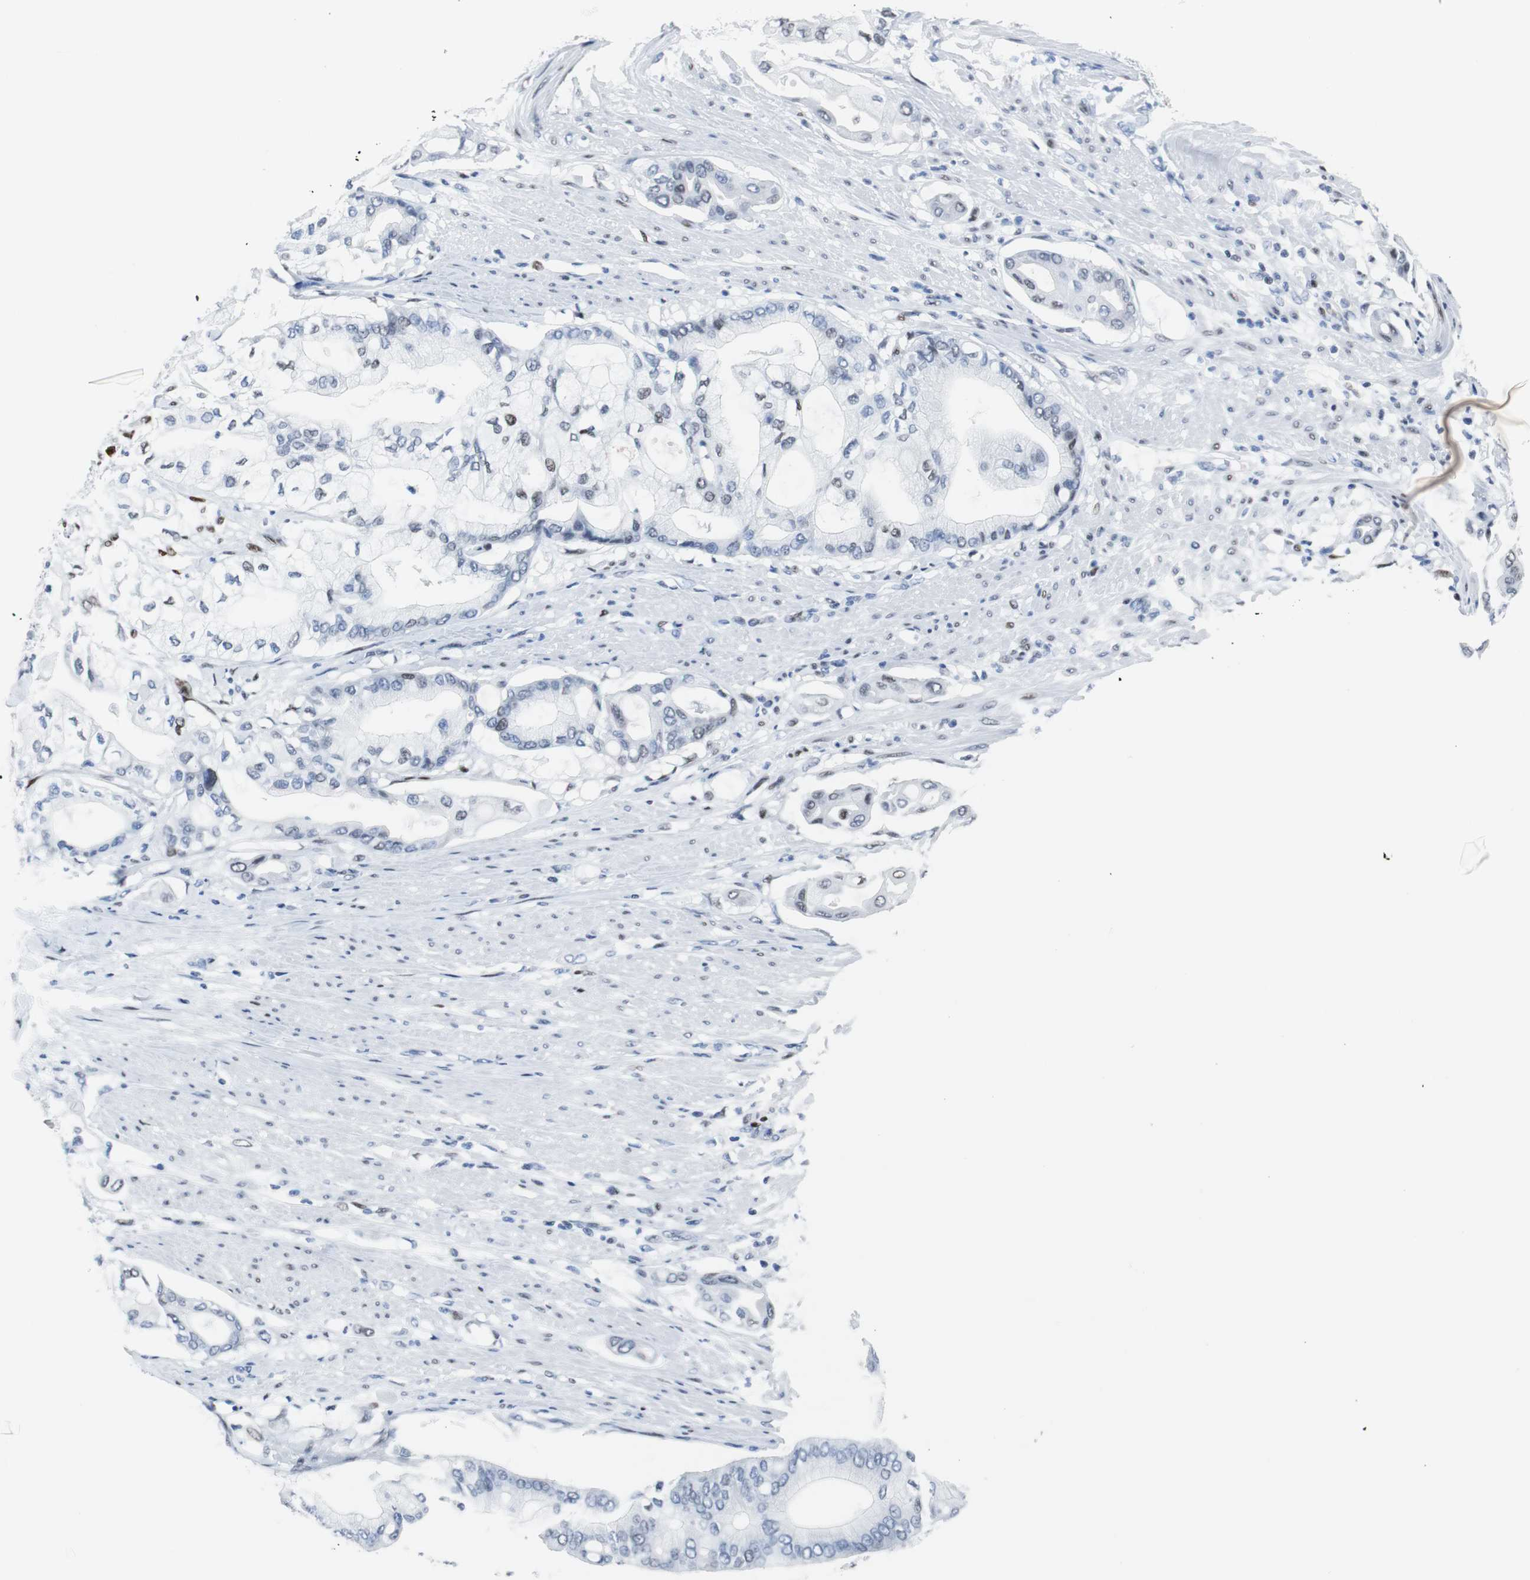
{"staining": {"intensity": "weak", "quantity": "<25%", "location": "nuclear"}, "tissue": "pancreatic cancer", "cell_type": "Tumor cells", "image_type": "cancer", "snomed": [{"axis": "morphology", "description": "Adenocarcinoma, NOS"}, {"axis": "morphology", "description": "Adenocarcinoma, metastatic, NOS"}, {"axis": "topography", "description": "Lymph node"}, {"axis": "topography", "description": "Pancreas"}, {"axis": "topography", "description": "Duodenum"}], "caption": "Tumor cells are negative for brown protein staining in pancreatic cancer. (DAB immunohistochemistry (IHC) visualized using brightfield microscopy, high magnification).", "gene": "JUN", "patient": {"sex": "female", "age": 64}}